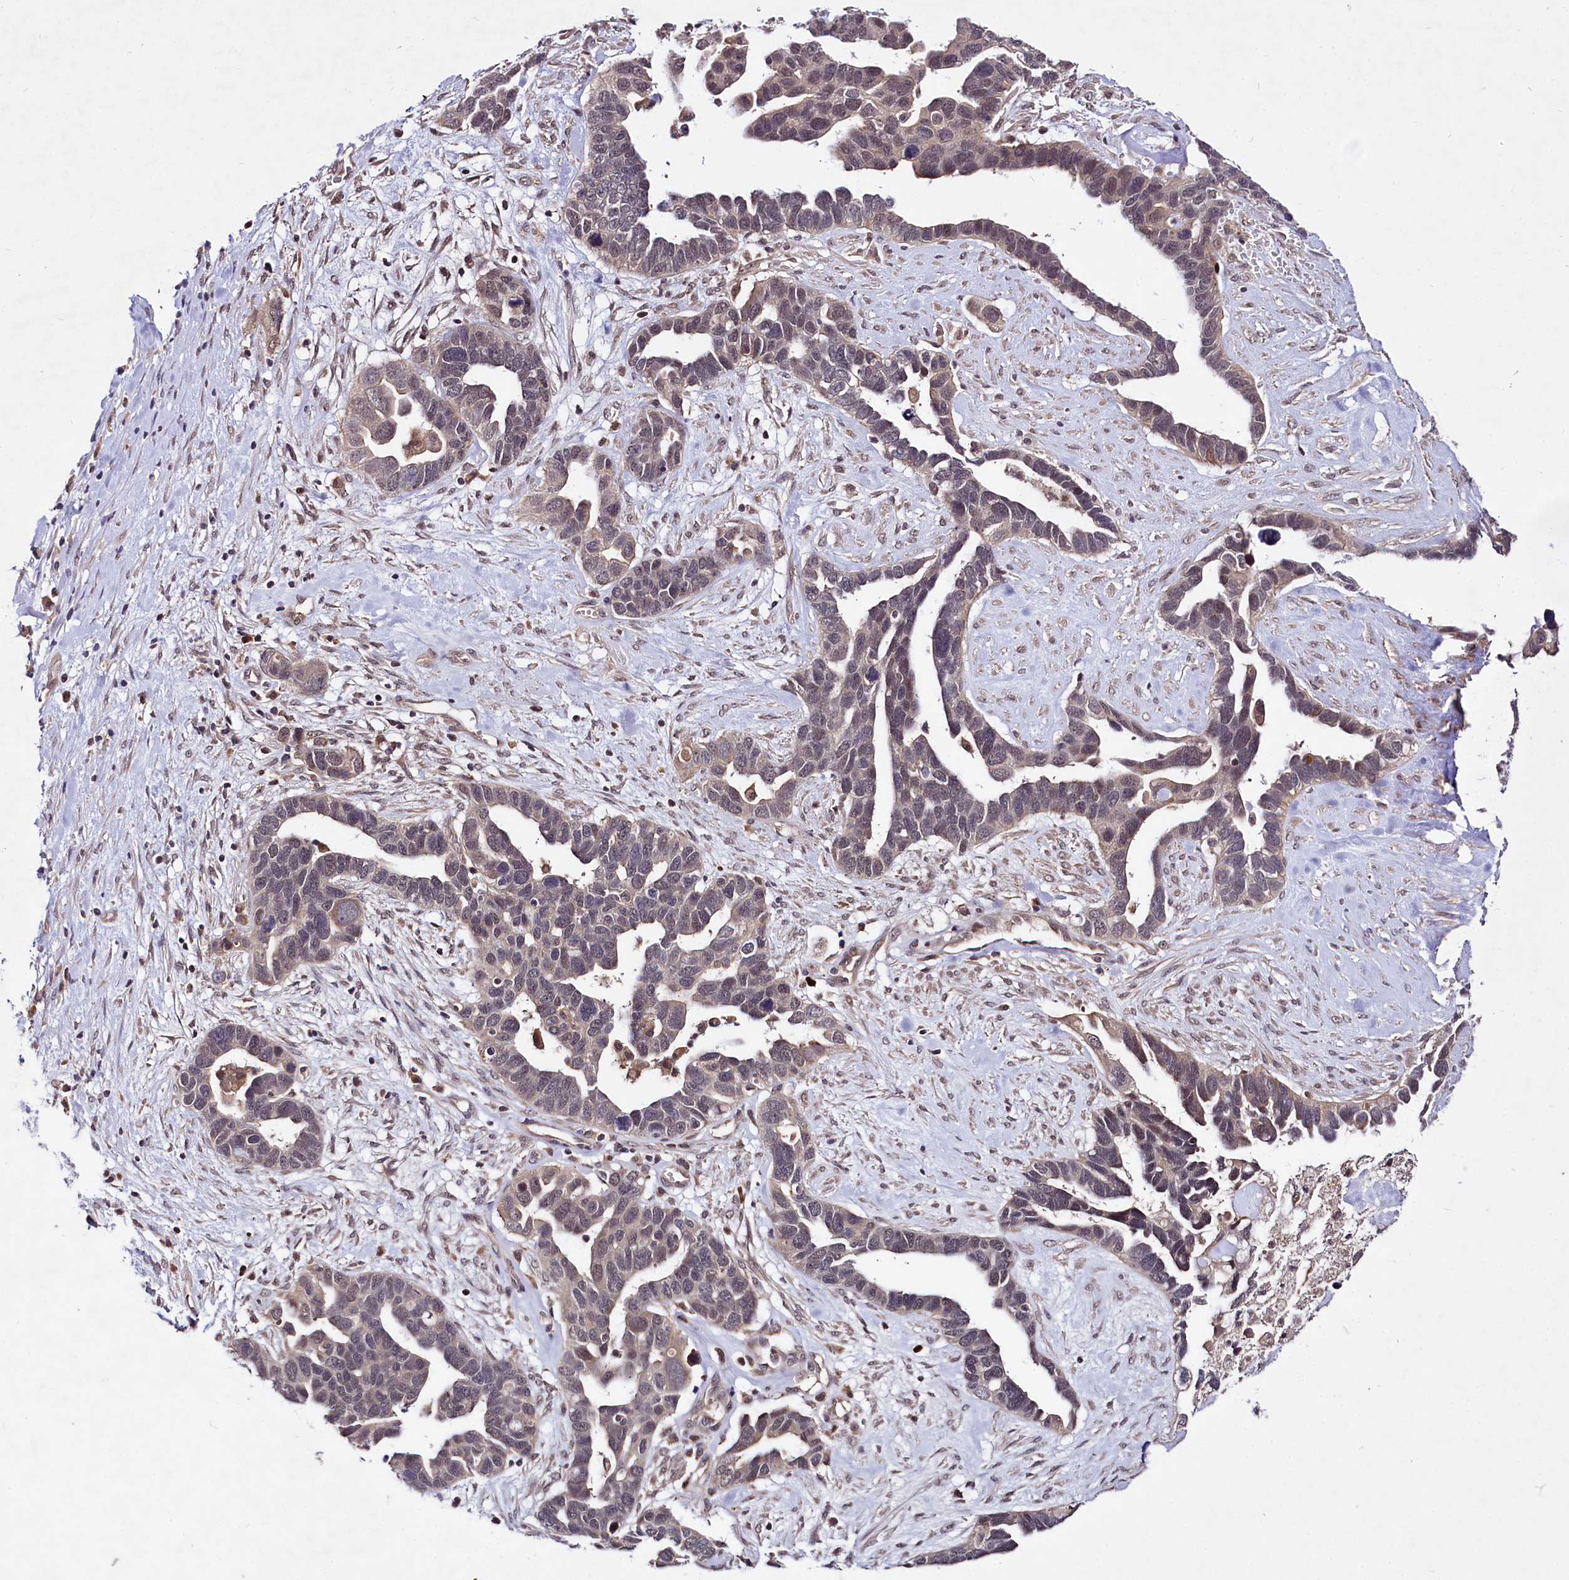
{"staining": {"intensity": "weak", "quantity": "25%-75%", "location": "nuclear"}, "tissue": "ovarian cancer", "cell_type": "Tumor cells", "image_type": "cancer", "snomed": [{"axis": "morphology", "description": "Cystadenocarcinoma, serous, NOS"}, {"axis": "topography", "description": "Ovary"}], "caption": "Ovarian cancer stained for a protein (brown) displays weak nuclear positive expression in about 25%-75% of tumor cells.", "gene": "UBE3A", "patient": {"sex": "female", "age": 54}}